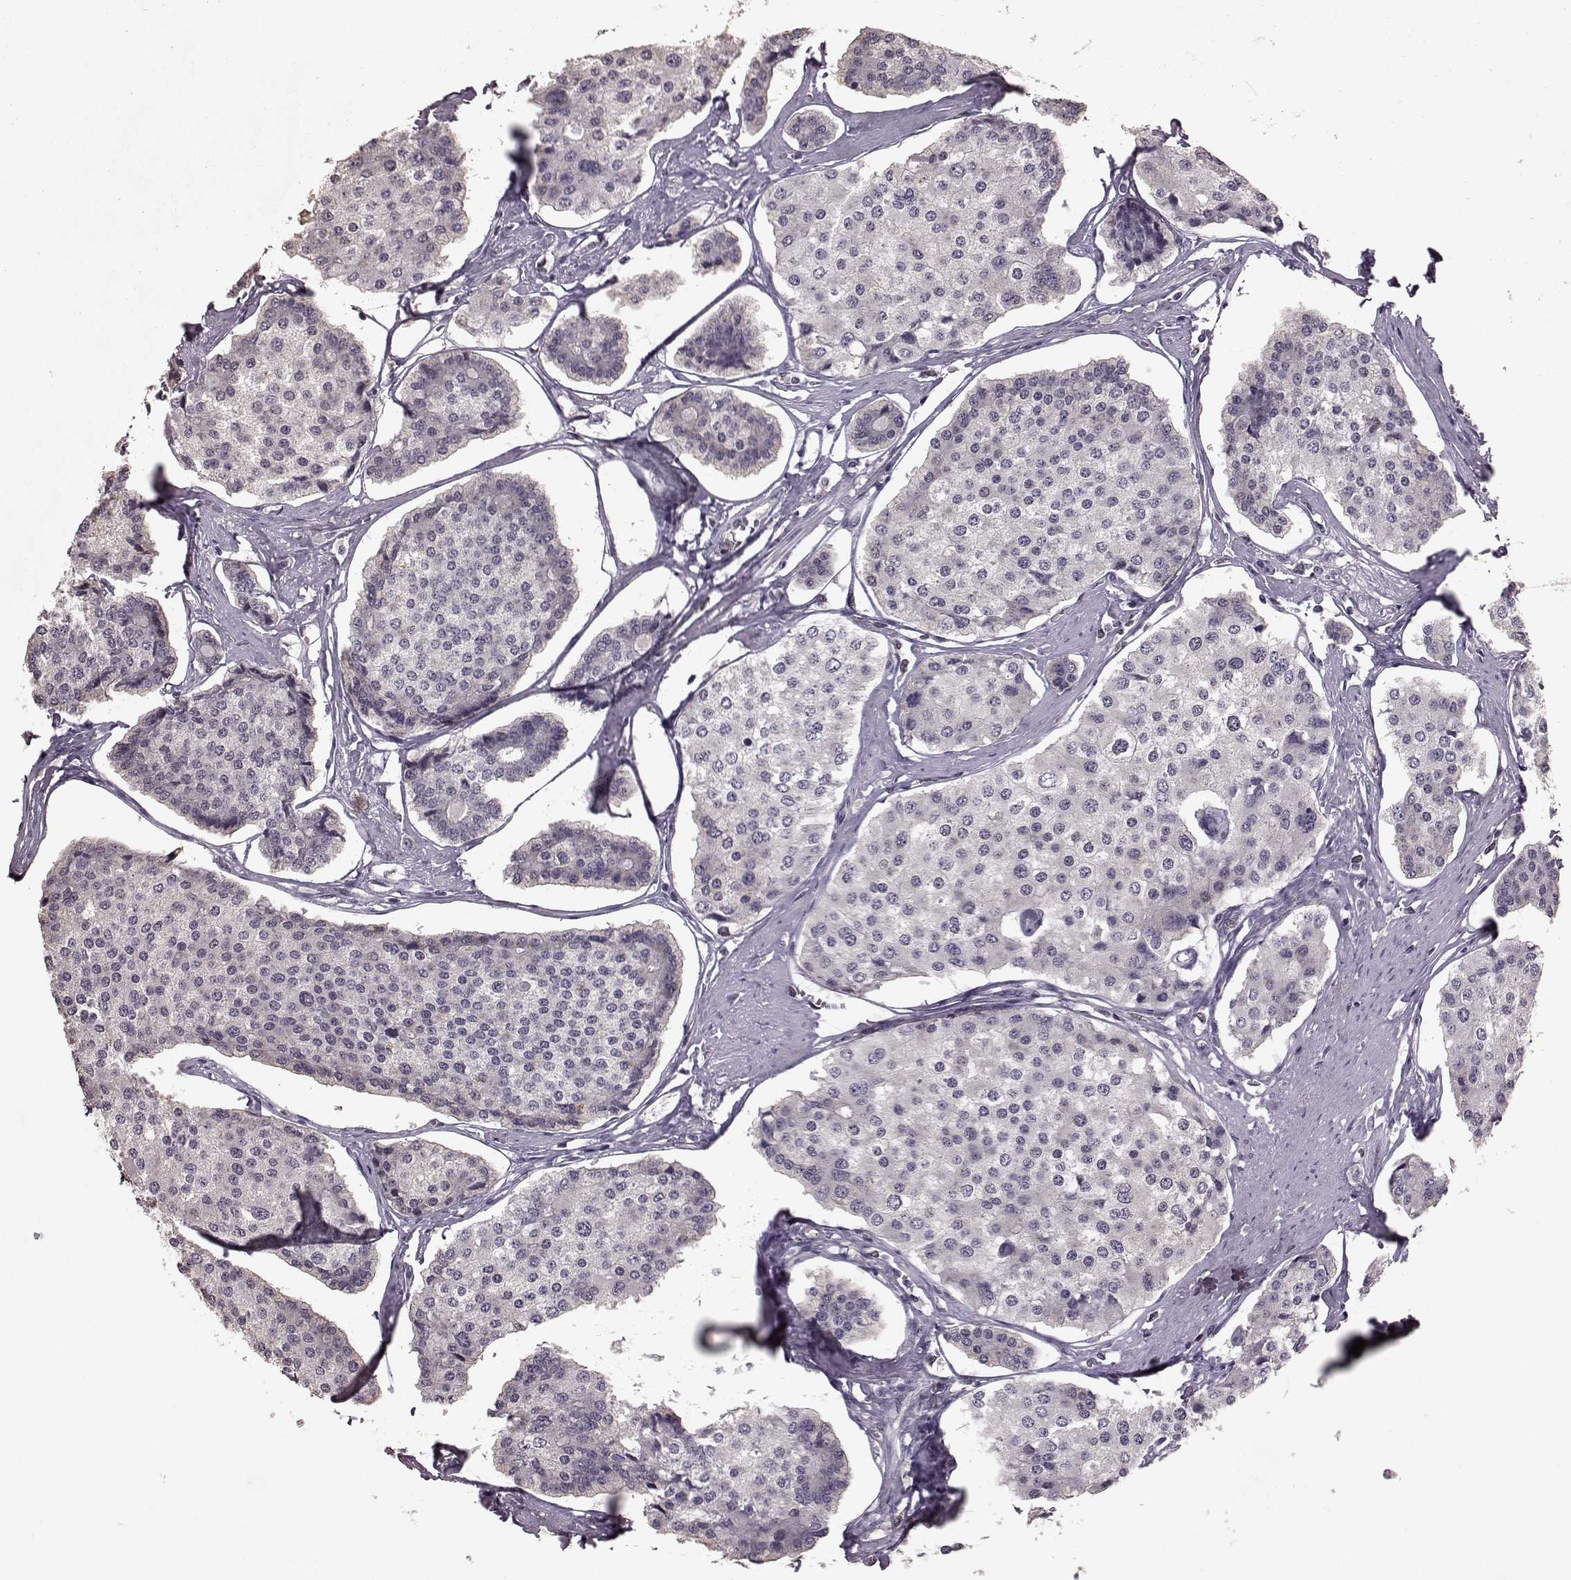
{"staining": {"intensity": "negative", "quantity": "none", "location": "none"}, "tissue": "carcinoid", "cell_type": "Tumor cells", "image_type": "cancer", "snomed": [{"axis": "morphology", "description": "Carcinoid, malignant, NOS"}, {"axis": "topography", "description": "Small intestine"}], "caption": "DAB immunohistochemical staining of carcinoid exhibits no significant staining in tumor cells.", "gene": "TSKS", "patient": {"sex": "female", "age": 65}}